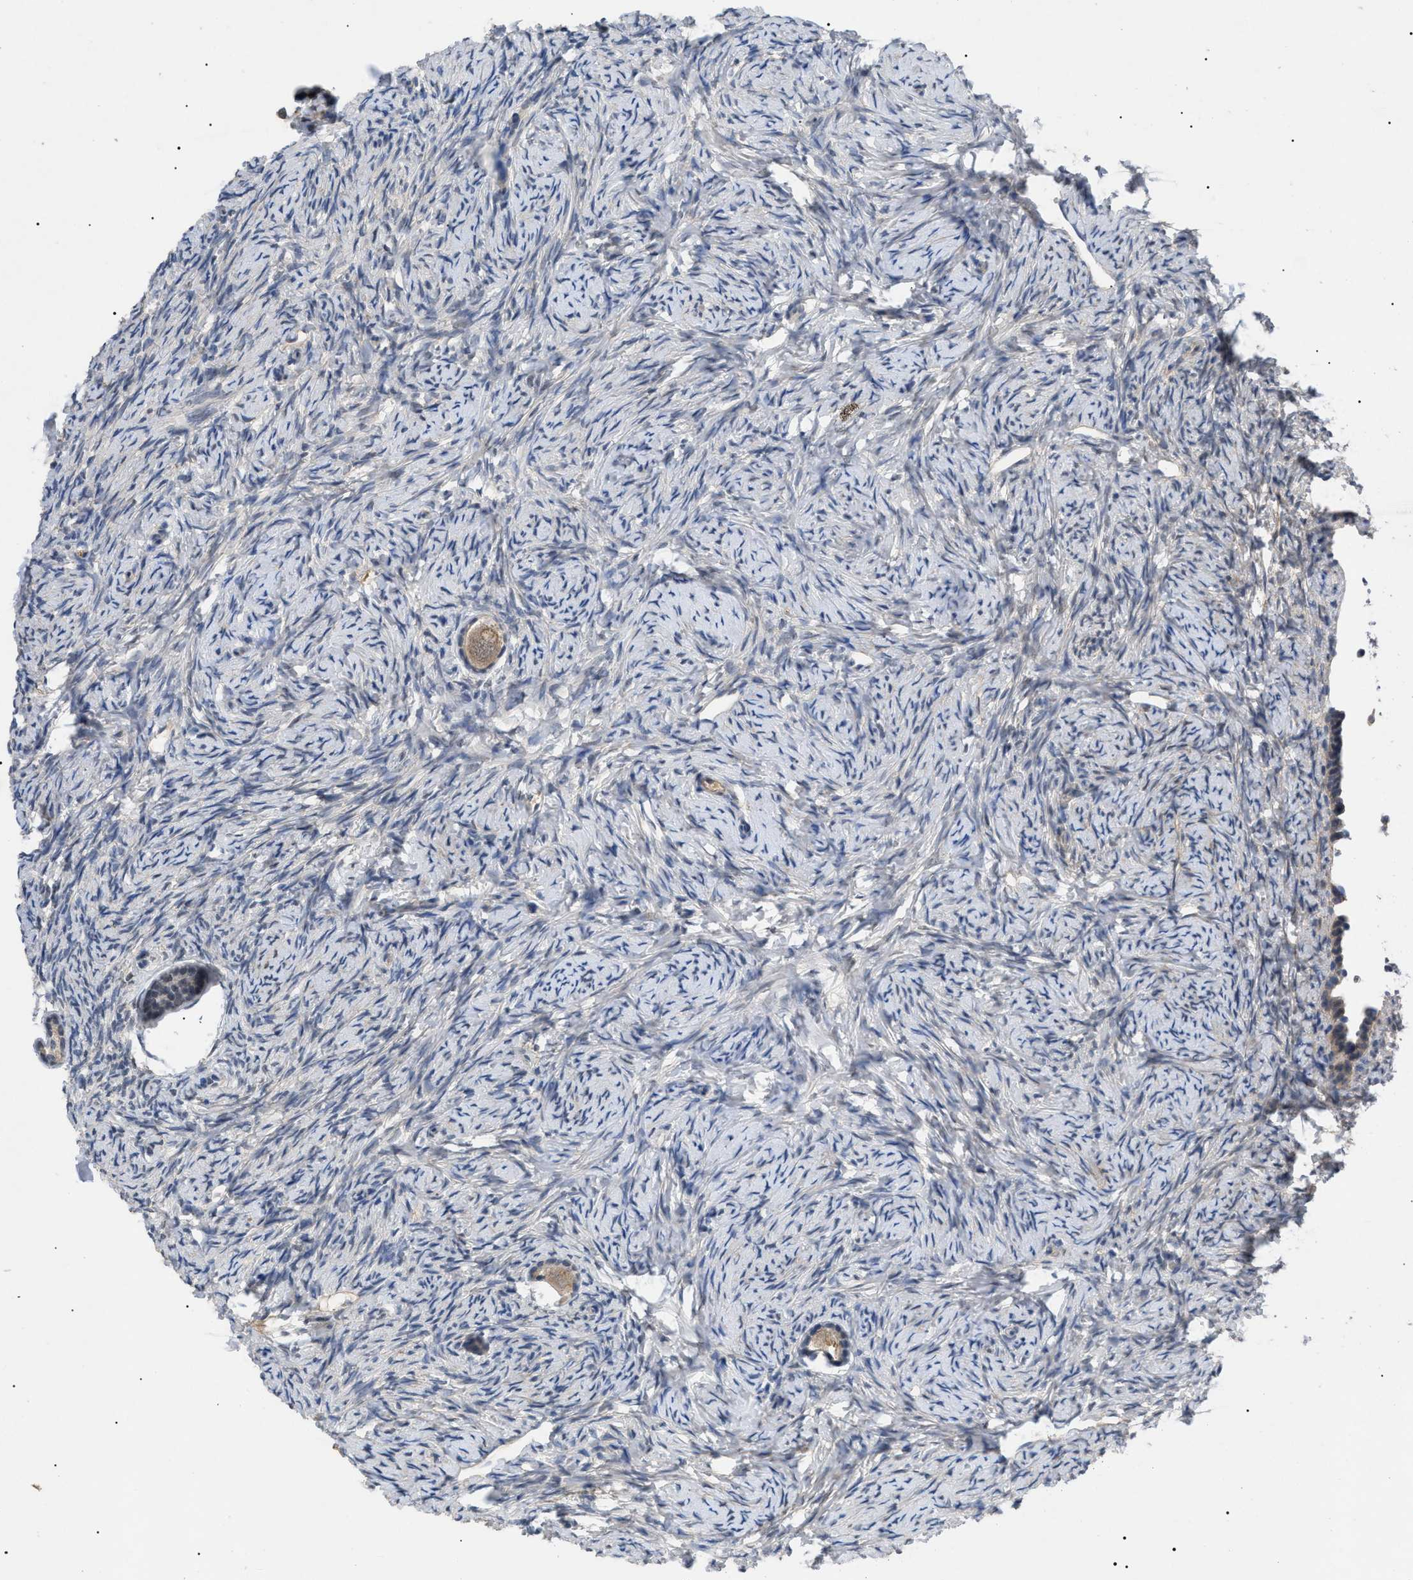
{"staining": {"intensity": "moderate", "quantity": "25%-75%", "location": "cytoplasmic/membranous"}, "tissue": "ovary", "cell_type": "Follicle cells", "image_type": "normal", "snomed": [{"axis": "morphology", "description": "Normal tissue, NOS"}, {"axis": "topography", "description": "Ovary"}], "caption": "IHC of normal human ovary exhibits medium levels of moderate cytoplasmic/membranous expression in about 25%-75% of follicle cells. The staining was performed using DAB (3,3'-diaminobenzidine) to visualize the protein expression in brown, while the nuclei were stained in blue with hematoxylin (Magnification: 20x).", "gene": "CRCP", "patient": {"sex": "female", "age": 33}}